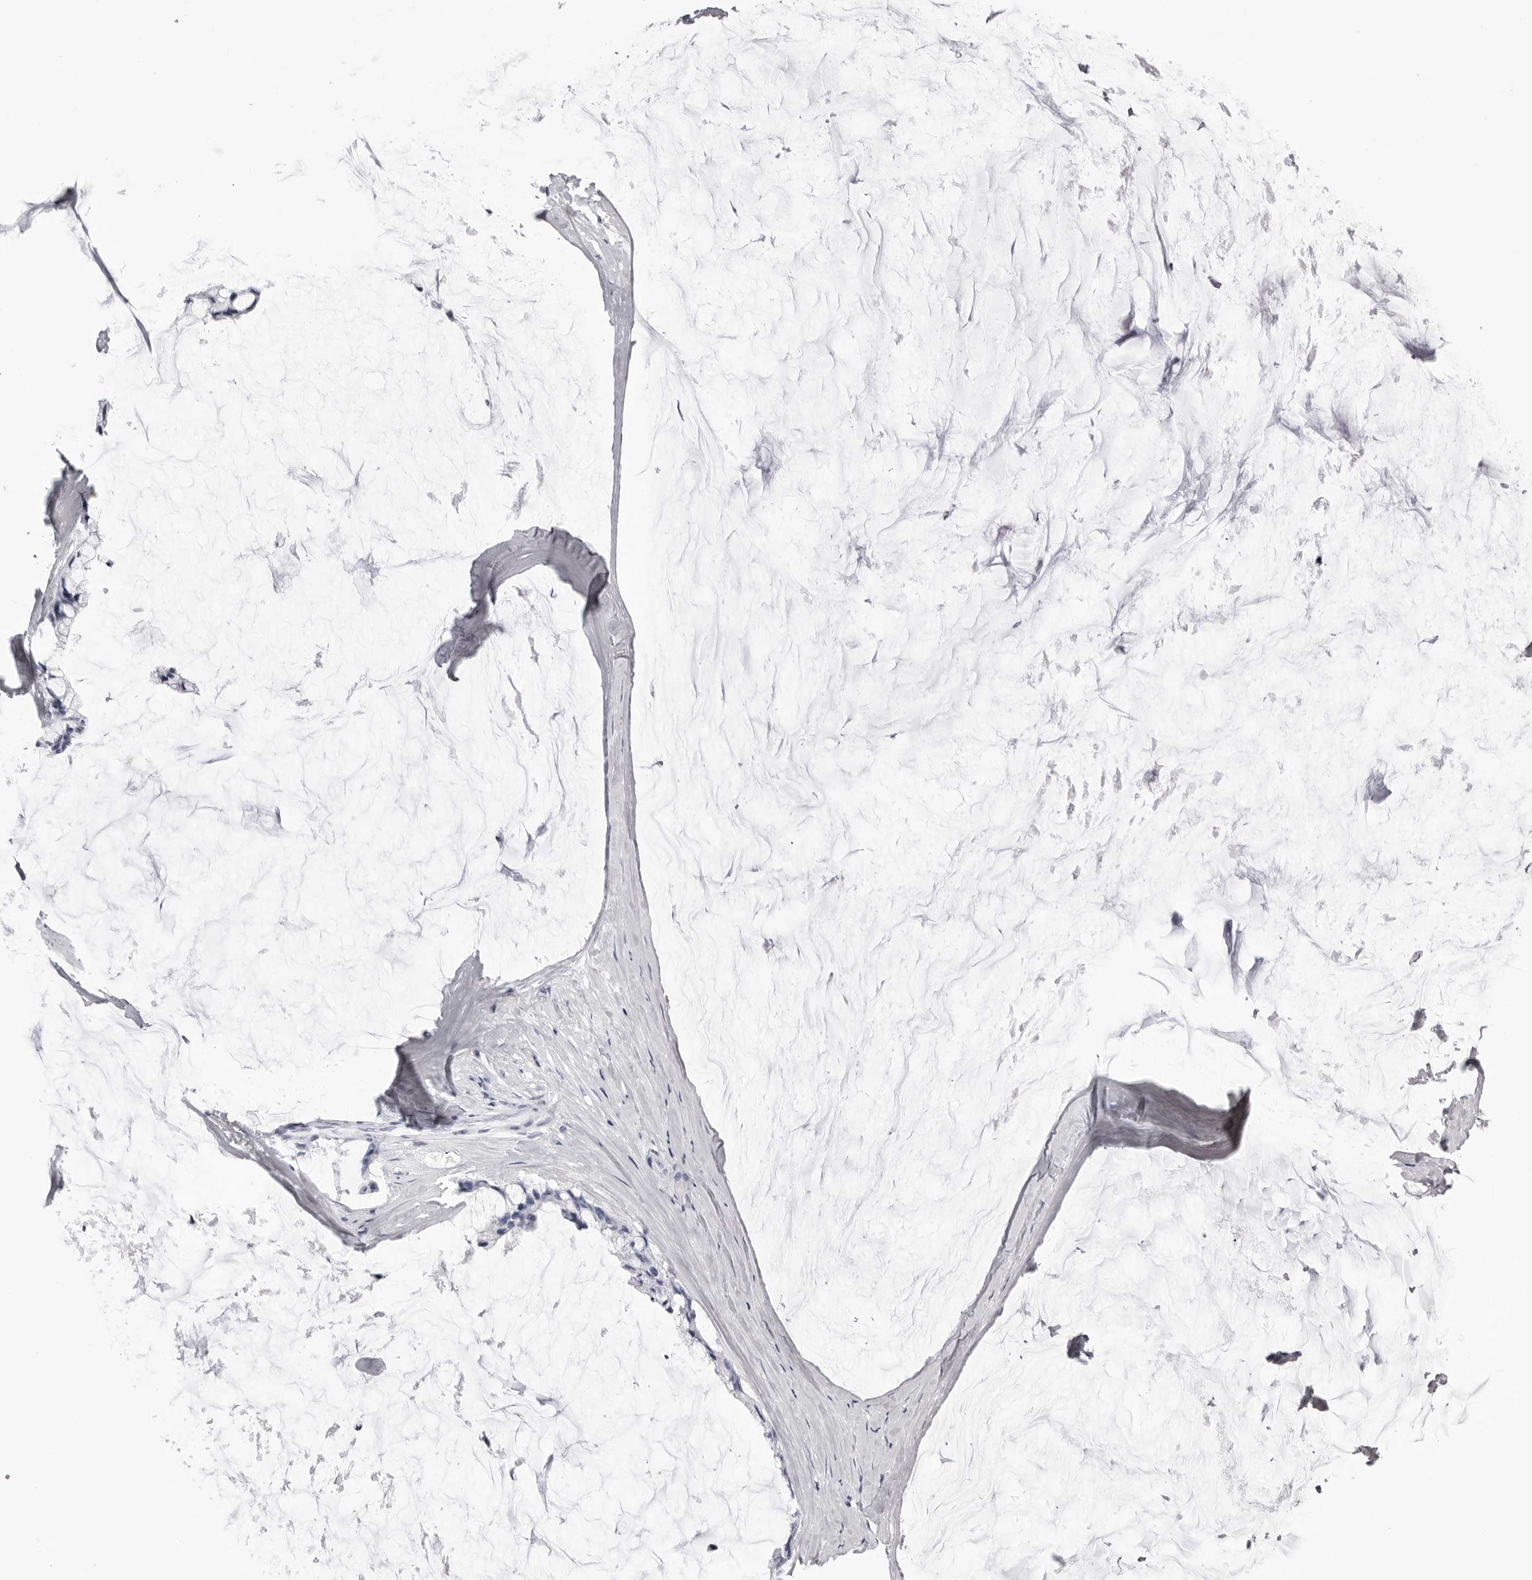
{"staining": {"intensity": "negative", "quantity": "none", "location": "none"}, "tissue": "ovarian cancer", "cell_type": "Tumor cells", "image_type": "cancer", "snomed": [{"axis": "morphology", "description": "Cystadenocarcinoma, mucinous, NOS"}, {"axis": "topography", "description": "Ovary"}], "caption": "This is an immunohistochemistry image of human mucinous cystadenocarcinoma (ovarian). There is no positivity in tumor cells.", "gene": "RHO", "patient": {"sex": "female", "age": 39}}